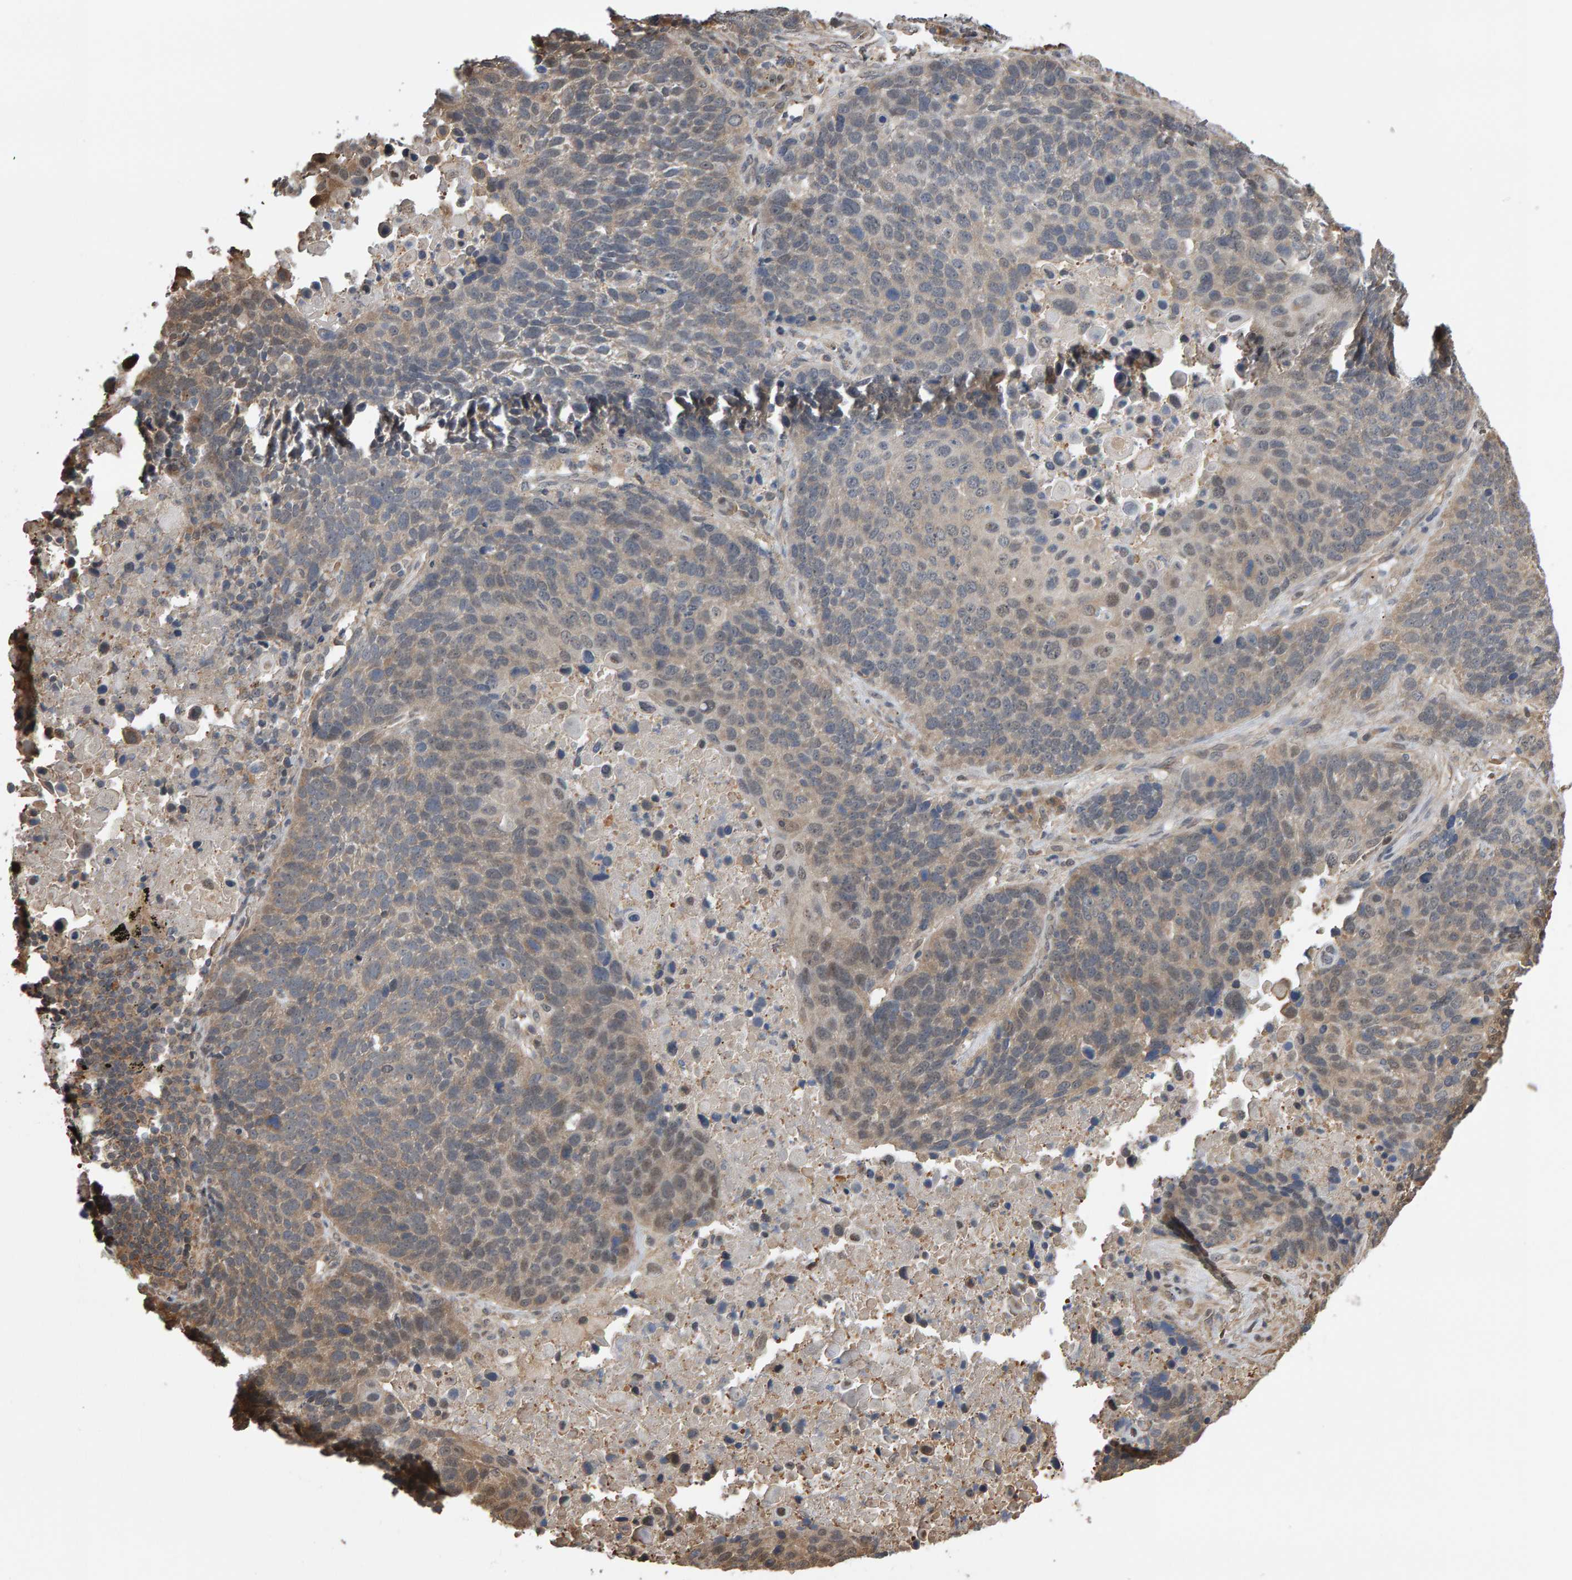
{"staining": {"intensity": "weak", "quantity": "25%-75%", "location": "cytoplasmic/membranous"}, "tissue": "lung cancer", "cell_type": "Tumor cells", "image_type": "cancer", "snomed": [{"axis": "morphology", "description": "Squamous cell carcinoma, NOS"}, {"axis": "topography", "description": "Lung"}], "caption": "Weak cytoplasmic/membranous protein positivity is appreciated in about 25%-75% of tumor cells in lung cancer (squamous cell carcinoma). The staining was performed using DAB (3,3'-diaminobenzidine), with brown indicating positive protein expression. Nuclei are stained blue with hematoxylin.", "gene": "COASY", "patient": {"sex": "male", "age": 66}}